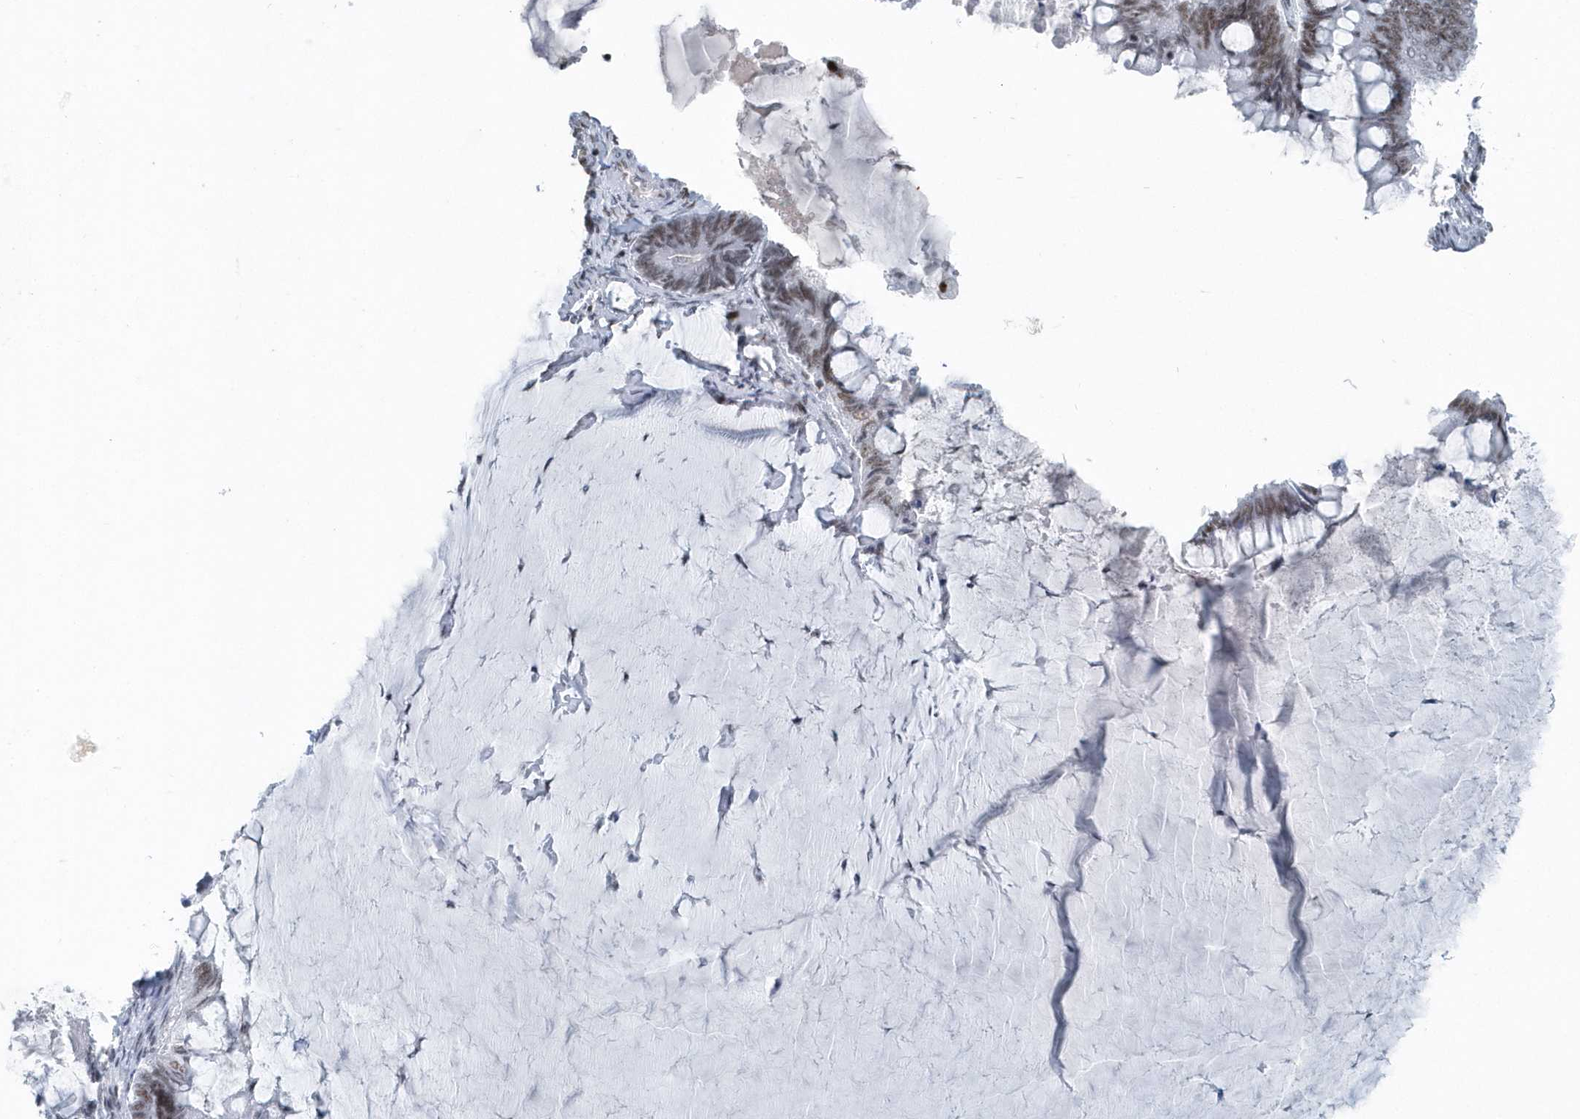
{"staining": {"intensity": "moderate", "quantity": ">75%", "location": "nuclear"}, "tissue": "ovarian cancer", "cell_type": "Tumor cells", "image_type": "cancer", "snomed": [{"axis": "morphology", "description": "Cystadenocarcinoma, mucinous, NOS"}, {"axis": "topography", "description": "Ovary"}], "caption": "Ovarian mucinous cystadenocarcinoma tissue shows moderate nuclear positivity in about >75% of tumor cells", "gene": "FIP1L1", "patient": {"sex": "female", "age": 61}}